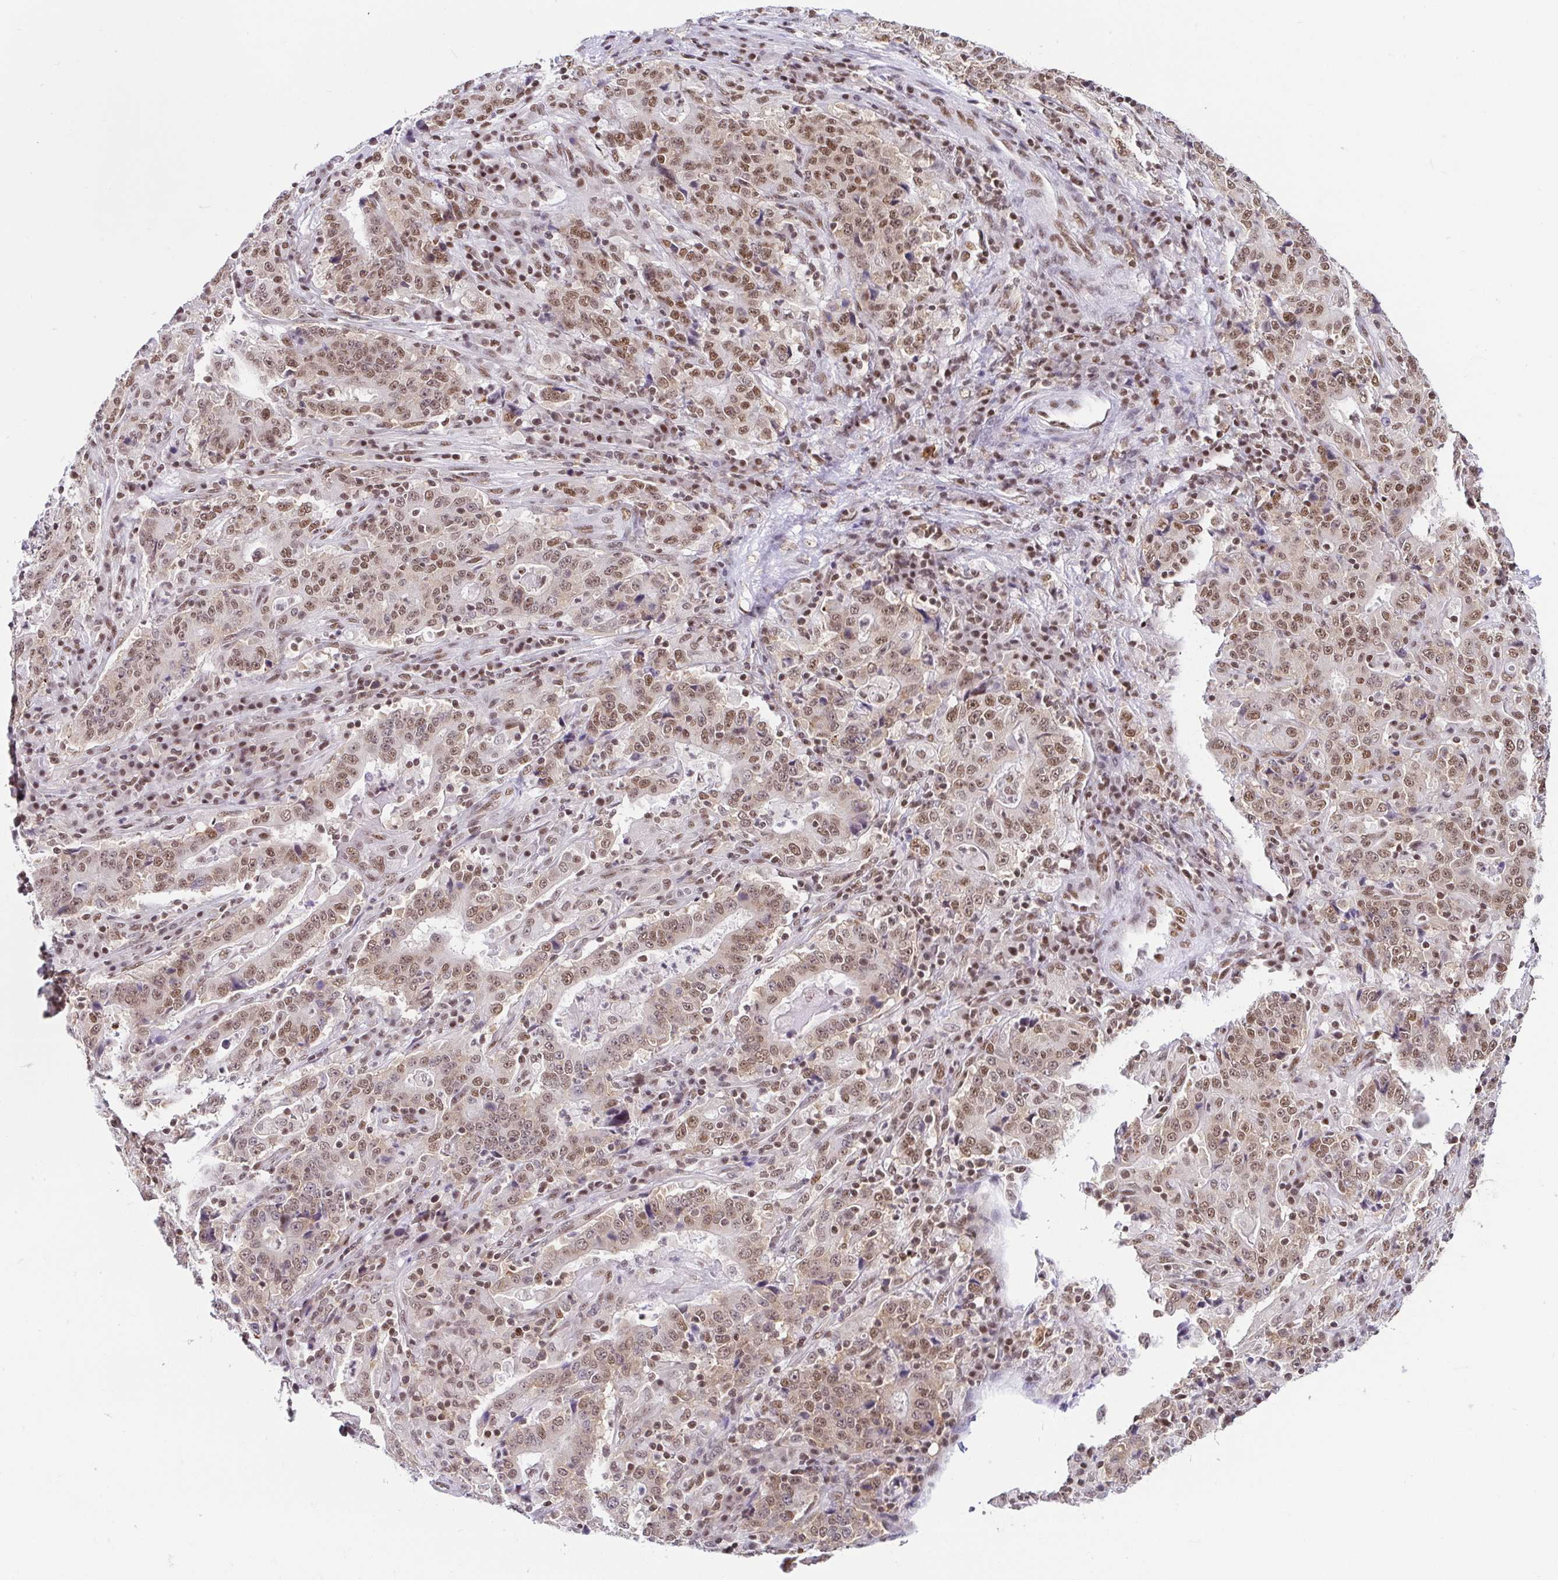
{"staining": {"intensity": "moderate", "quantity": ">75%", "location": "nuclear"}, "tissue": "stomach cancer", "cell_type": "Tumor cells", "image_type": "cancer", "snomed": [{"axis": "morphology", "description": "Normal tissue, NOS"}, {"axis": "morphology", "description": "Adenocarcinoma, NOS"}, {"axis": "topography", "description": "Stomach, upper"}, {"axis": "topography", "description": "Stomach"}], "caption": "This photomicrograph exhibits immunohistochemistry (IHC) staining of stomach adenocarcinoma, with medium moderate nuclear expression in approximately >75% of tumor cells.", "gene": "EWSR1", "patient": {"sex": "male", "age": 59}}